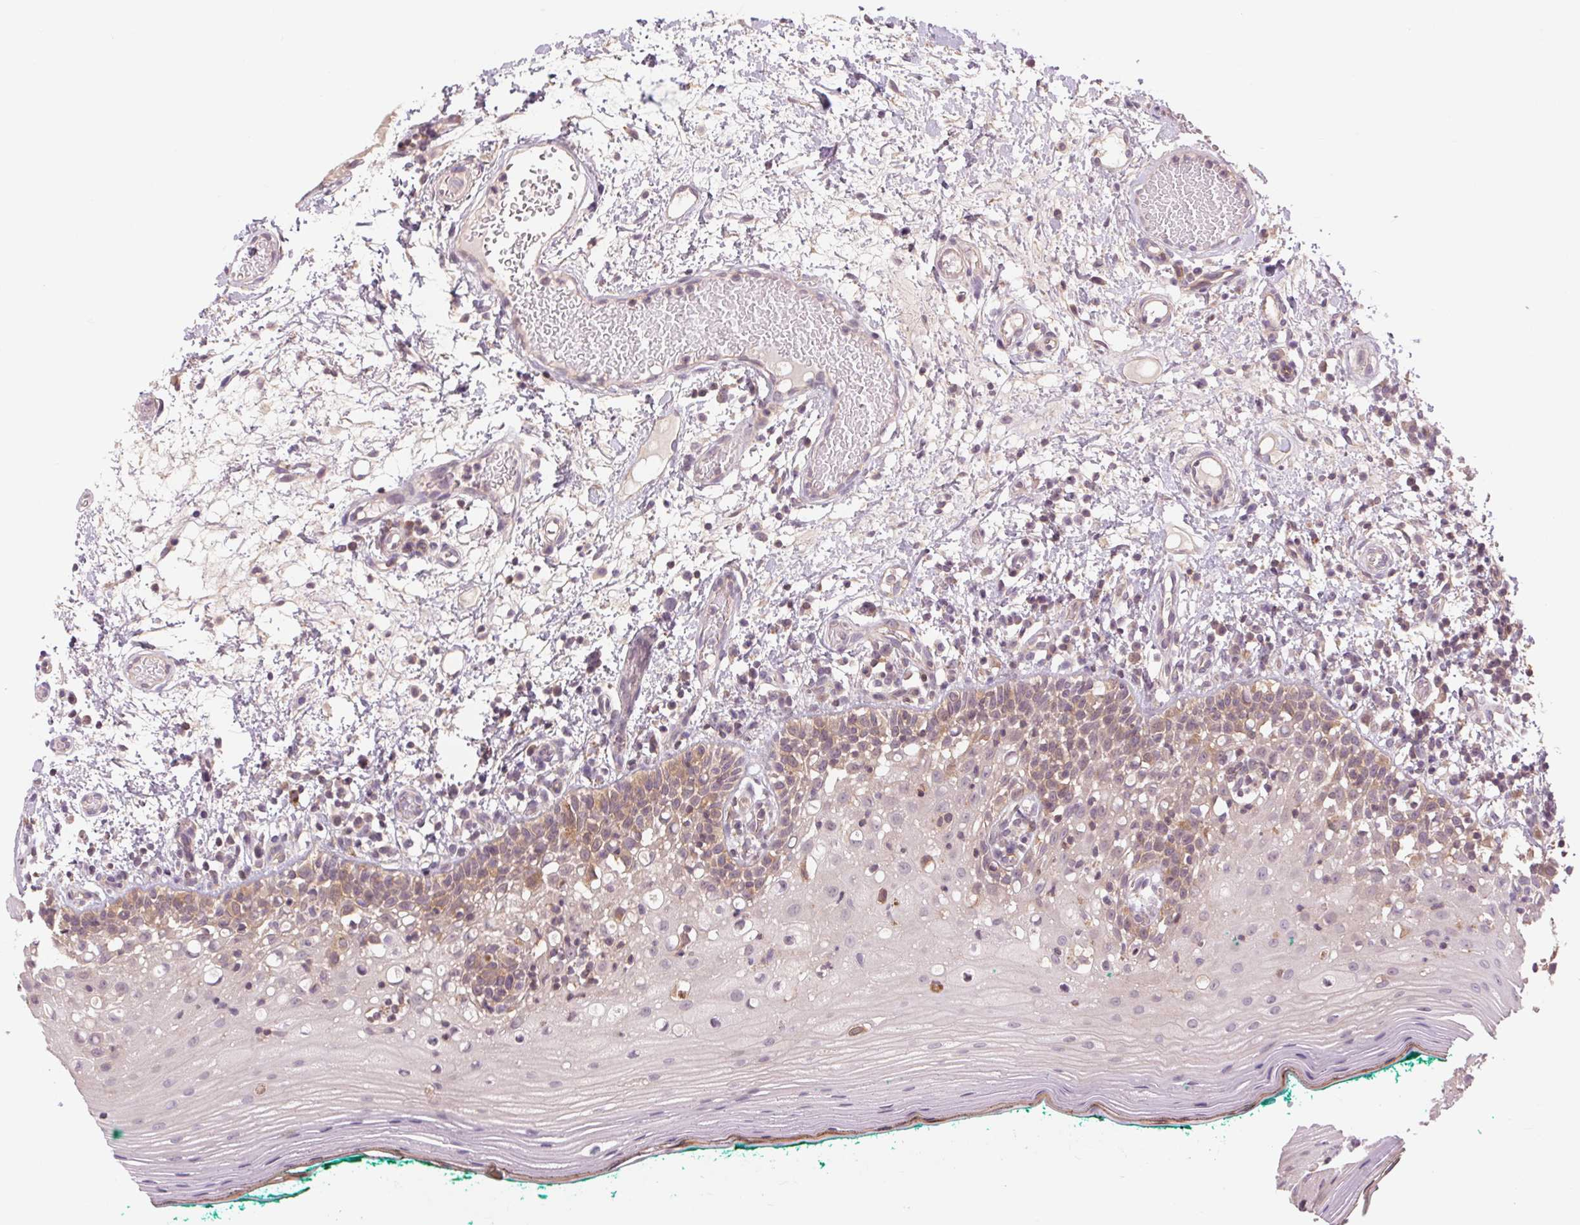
{"staining": {"intensity": "weak", "quantity": "<25%", "location": "cytoplasmic/membranous"}, "tissue": "oral mucosa", "cell_type": "Squamous epithelial cells", "image_type": "normal", "snomed": [{"axis": "morphology", "description": "Normal tissue, NOS"}, {"axis": "topography", "description": "Oral tissue"}], "caption": "IHC of unremarkable oral mucosa displays no staining in squamous epithelial cells.", "gene": "SH3RF2", "patient": {"sex": "female", "age": 83}}